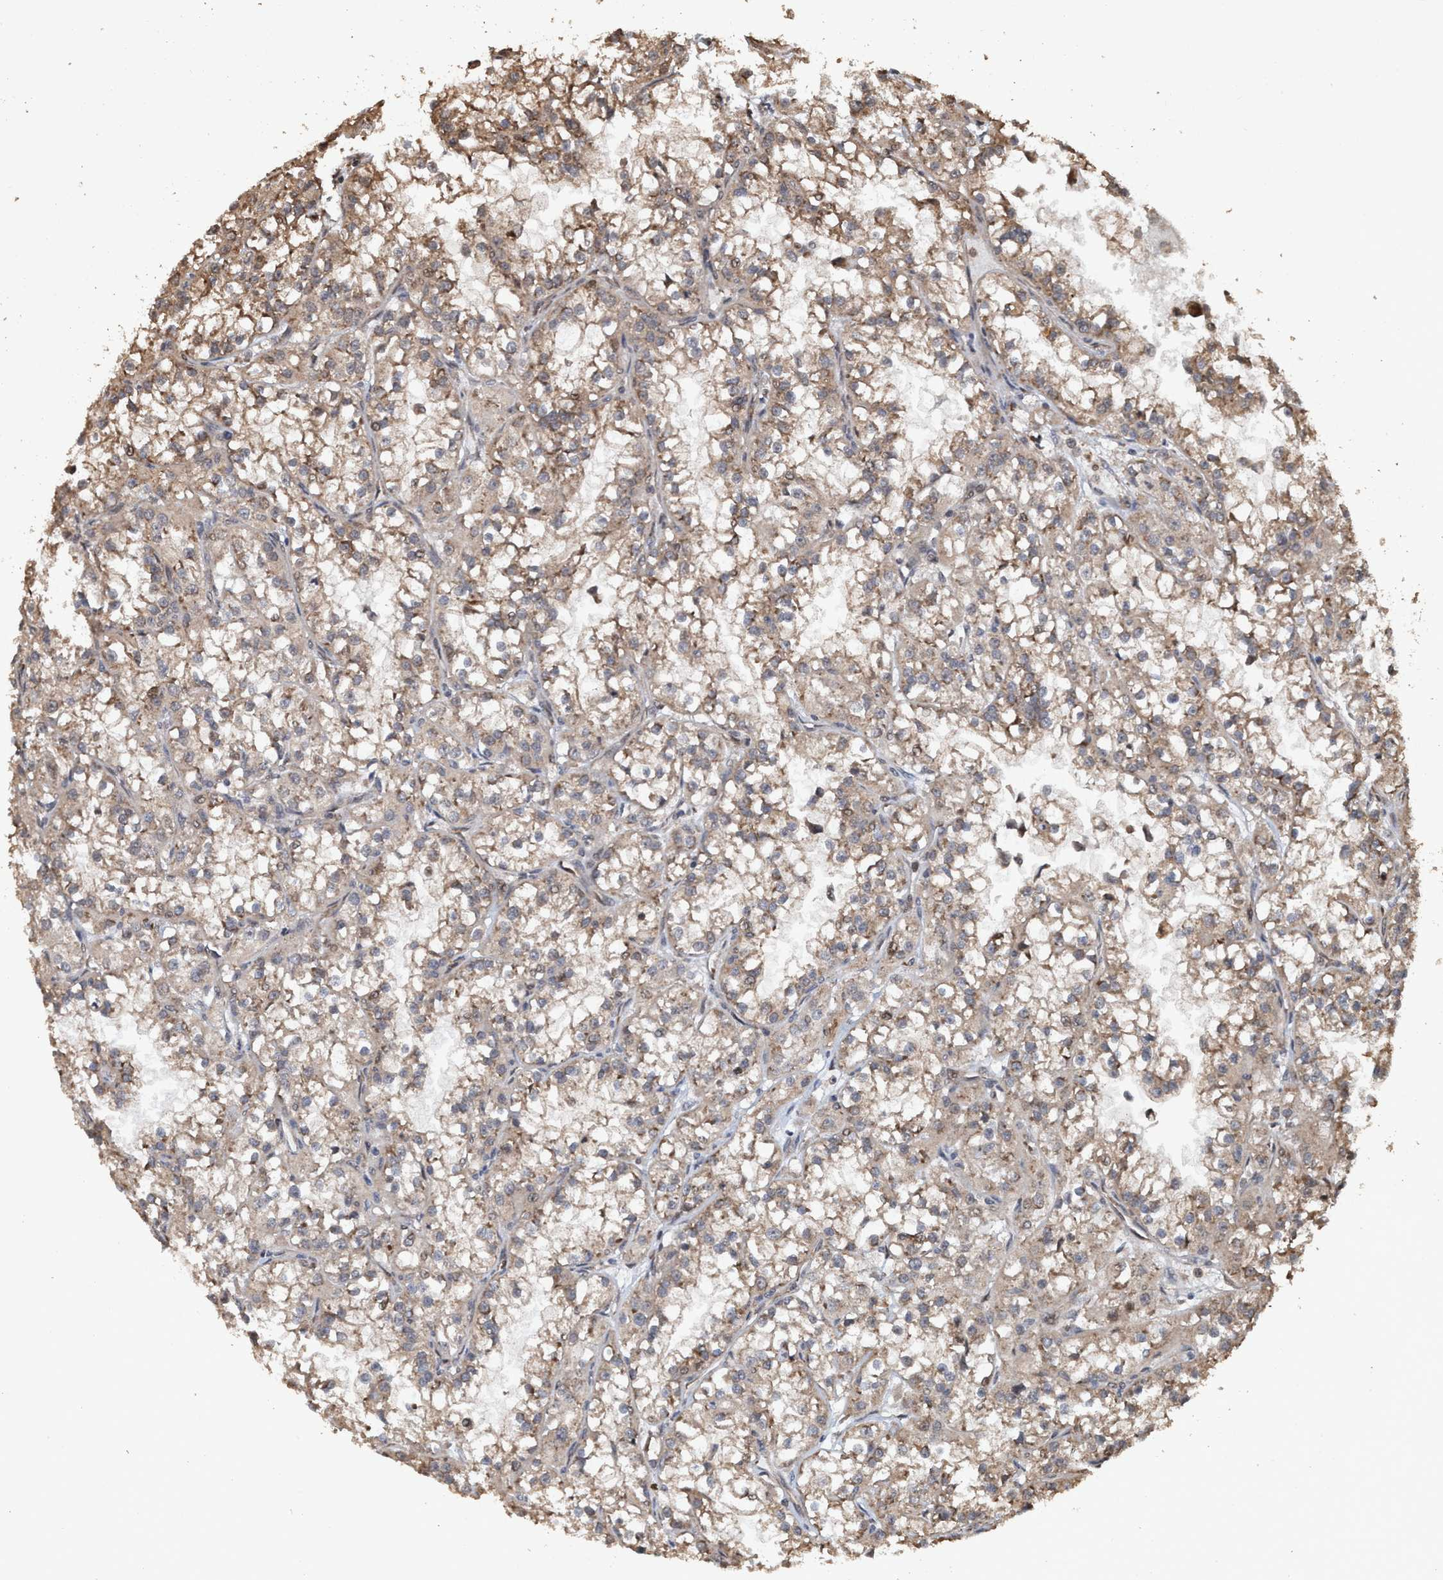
{"staining": {"intensity": "weak", "quantity": "<25%", "location": "cytoplasmic/membranous"}, "tissue": "renal cancer", "cell_type": "Tumor cells", "image_type": "cancer", "snomed": [{"axis": "morphology", "description": "Adenocarcinoma, NOS"}, {"axis": "topography", "description": "Kidney"}], "caption": "DAB (3,3'-diaminobenzidine) immunohistochemical staining of human renal adenocarcinoma demonstrates no significant positivity in tumor cells.", "gene": "TRPC7", "patient": {"sex": "female", "age": 52}}